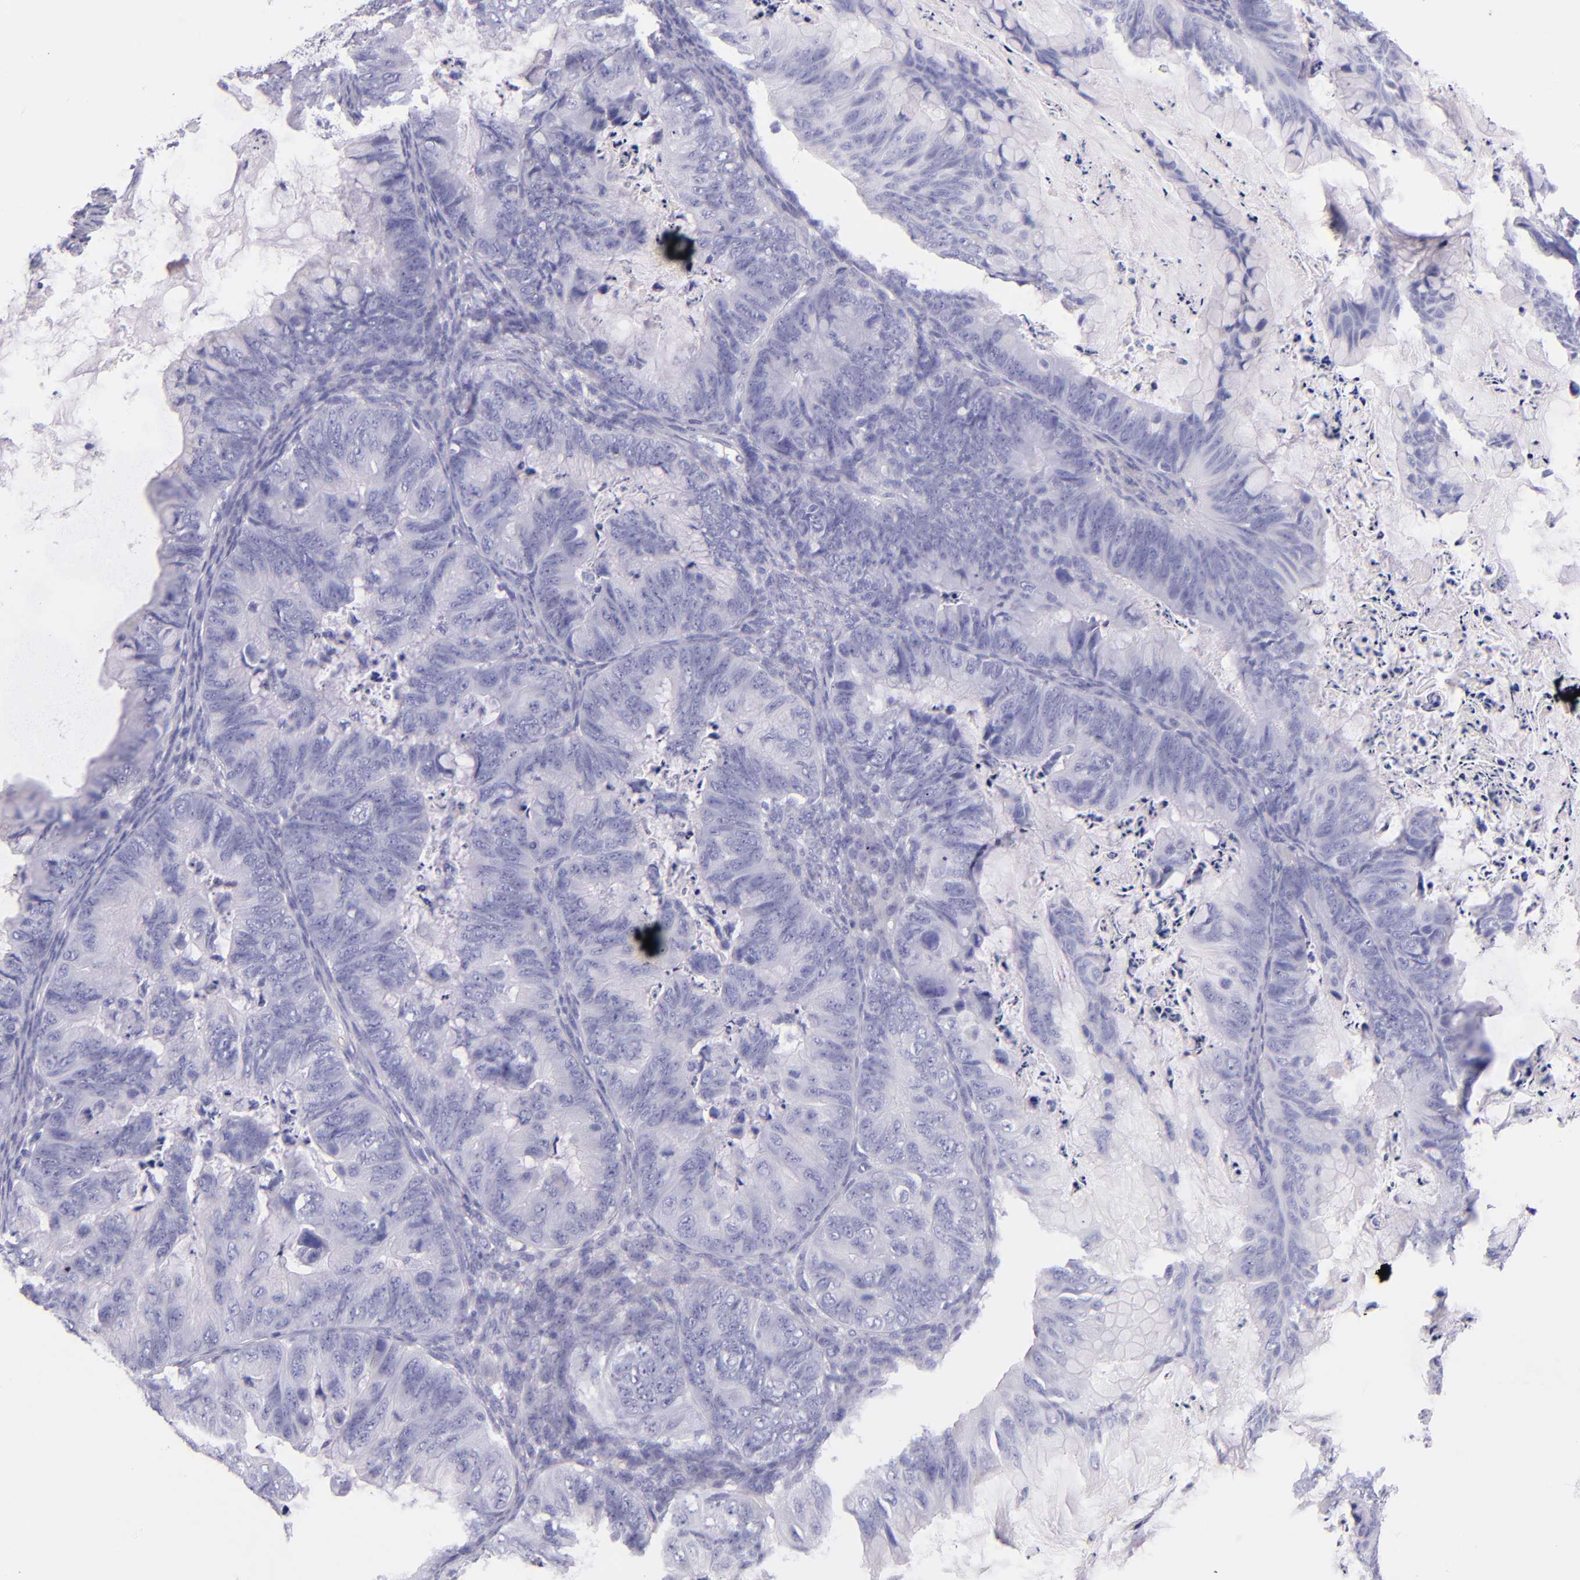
{"staining": {"intensity": "negative", "quantity": "none", "location": "none"}, "tissue": "ovarian cancer", "cell_type": "Tumor cells", "image_type": "cancer", "snomed": [{"axis": "morphology", "description": "Cystadenocarcinoma, mucinous, NOS"}, {"axis": "topography", "description": "Ovary"}], "caption": "A histopathology image of ovarian mucinous cystadenocarcinoma stained for a protein displays no brown staining in tumor cells.", "gene": "IRF4", "patient": {"sex": "female", "age": 36}}